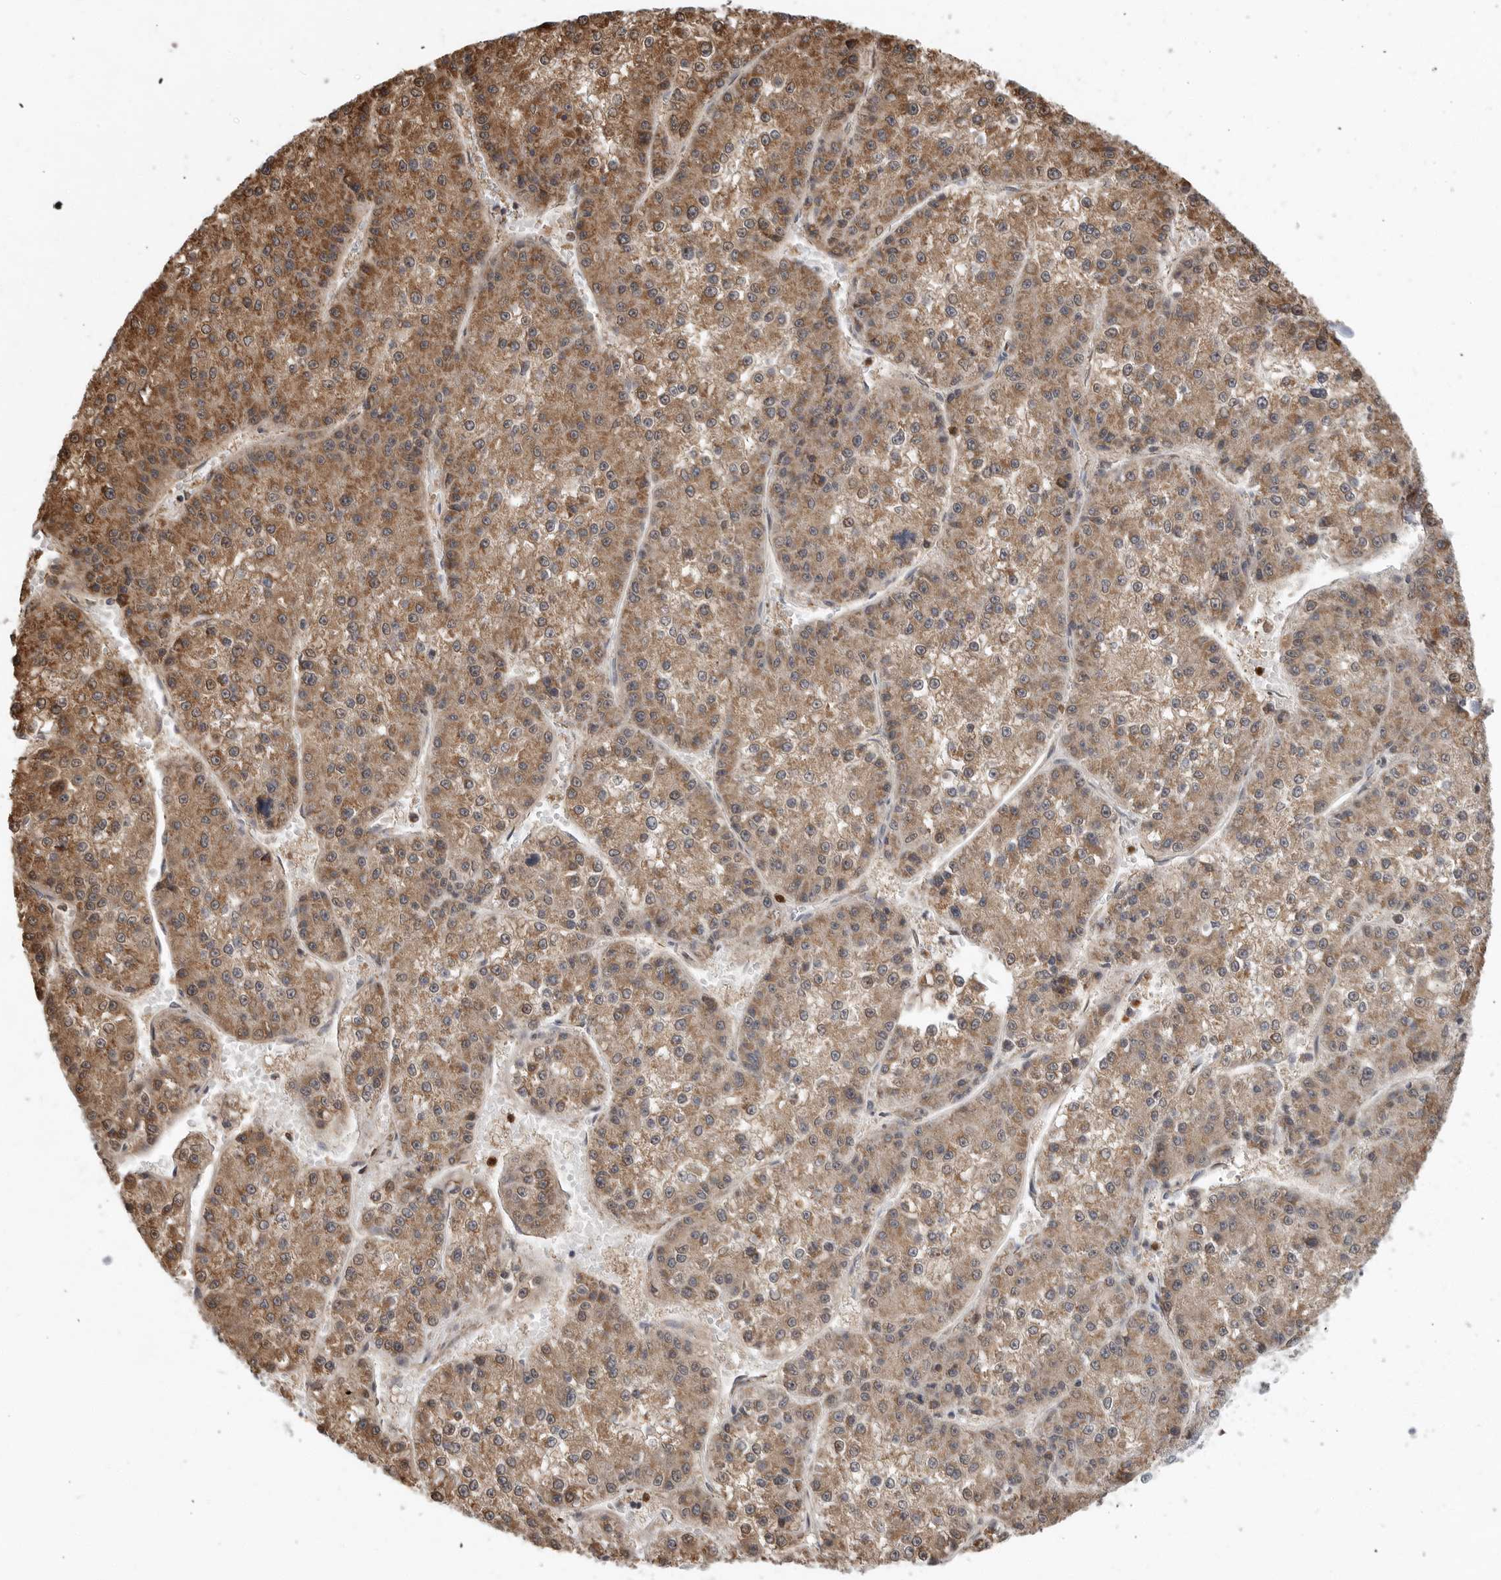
{"staining": {"intensity": "moderate", "quantity": ">75%", "location": "cytoplasmic/membranous"}, "tissue": "liver cancer", "cell_type": "Tumor cells", "image_type": "cancer", "snomed": [{"axis": "morphology", "description": "Carcinoma, Hepatocellular, NOS"}, {"axis": "topography", "description": "Liver"}], "caption": "A medium amount of moderate cytoplasmic/membranous expression is appreciated in about >75% of tumor cells in liver cancer (hepatocellular carcinoma) tissue.", "gene": "GCNT2", "patient": {"sex": "female", "age": 73}}